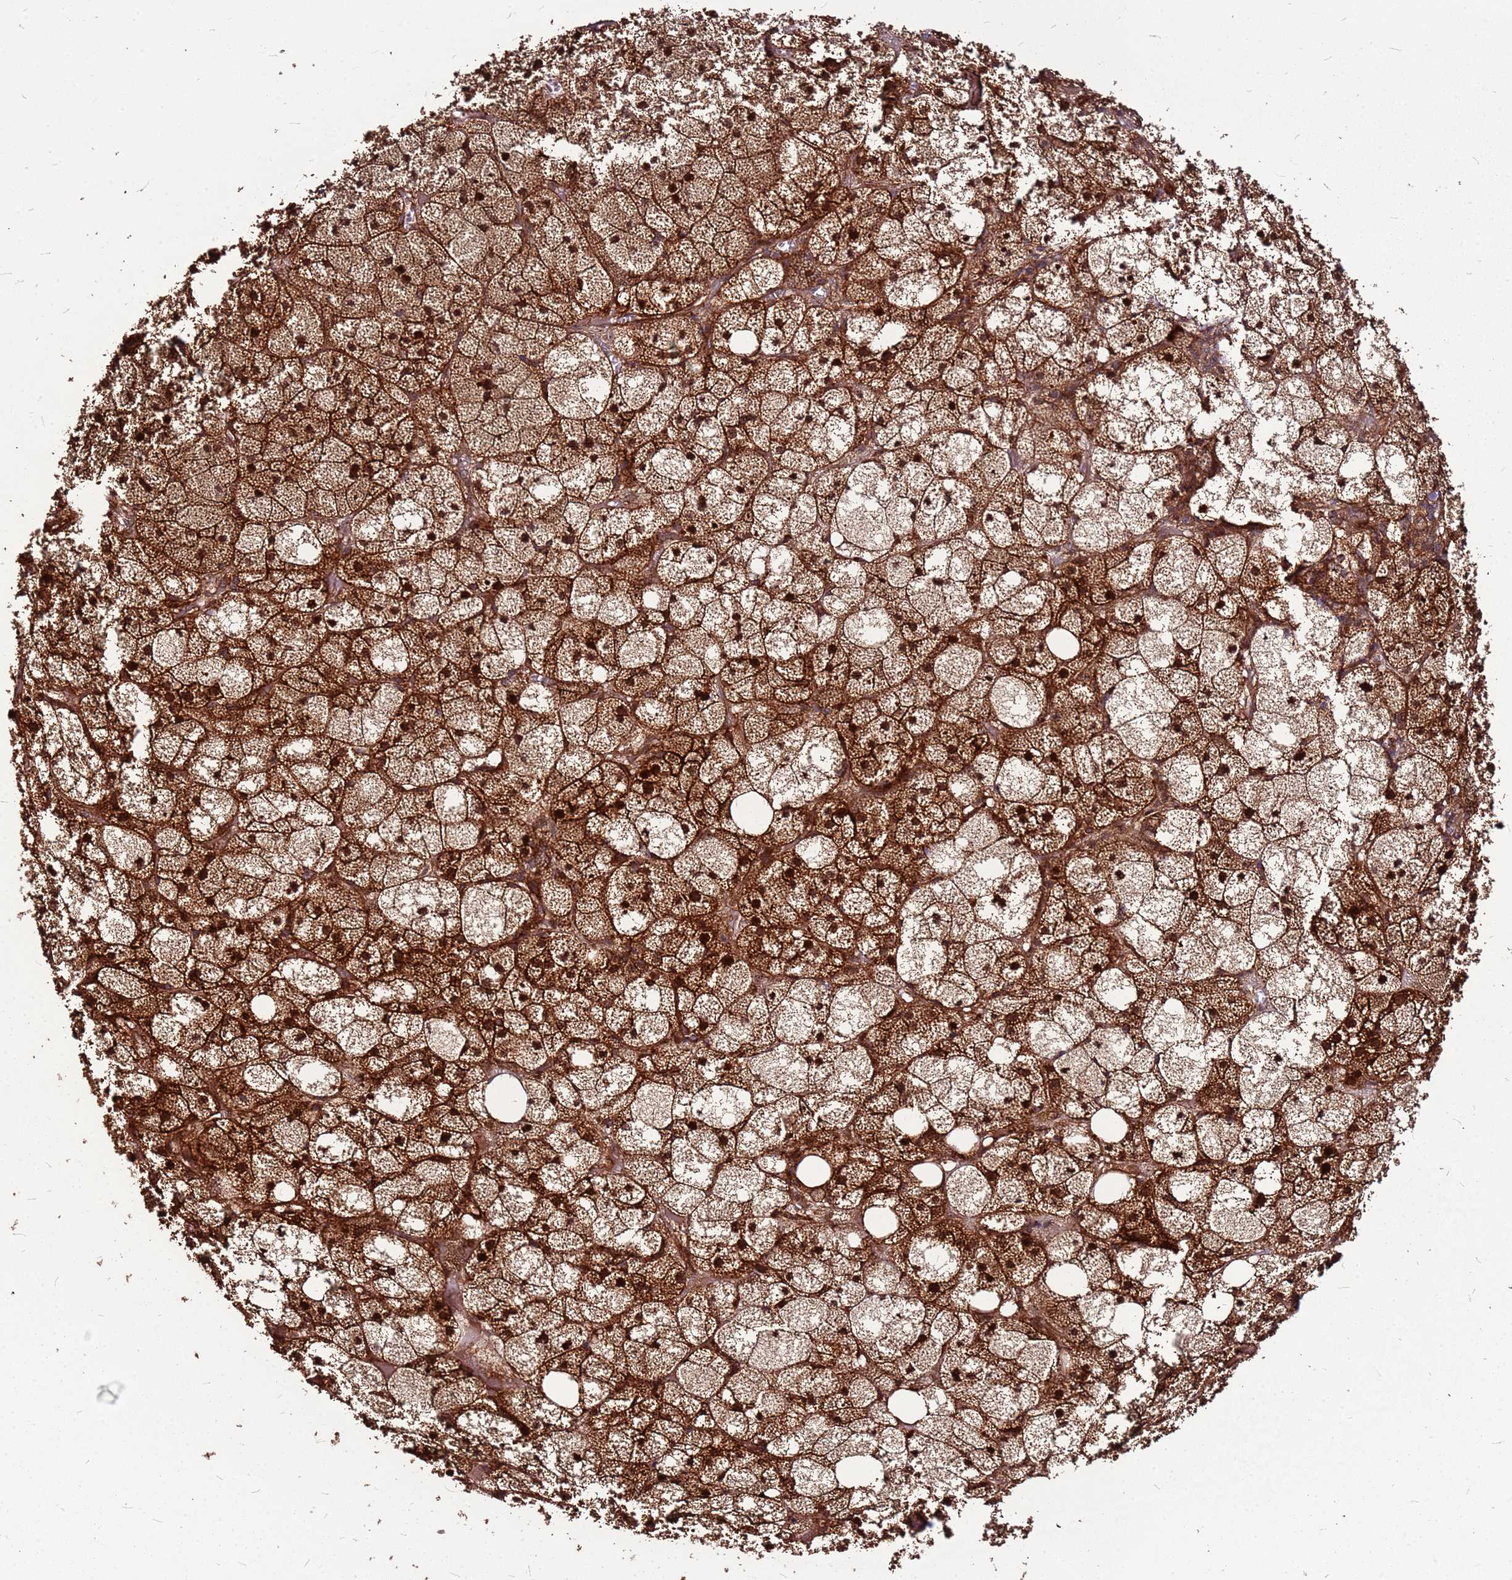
{"staining": {"intensity": "strong", "quantity": ">75%", "location": "cytoplasmic/membranous,nuclear"}, "tissue": "adrenal gland", "cell_type": "Glandular cells", "image_type": "normal", "snomed": [{"axis": "morphology", "description": "Normal tissue, NOS"}, {"axis": "topography", "description": "Adrenal gland"}], "caption": "A brown stain highlights strong cytoplasmic/membranous,nuclear staining of a protein in glandular cells of benign human adrenal gland.", "gene": "LYPLAL1", "patient": {"sex": "female", "age": 61}}